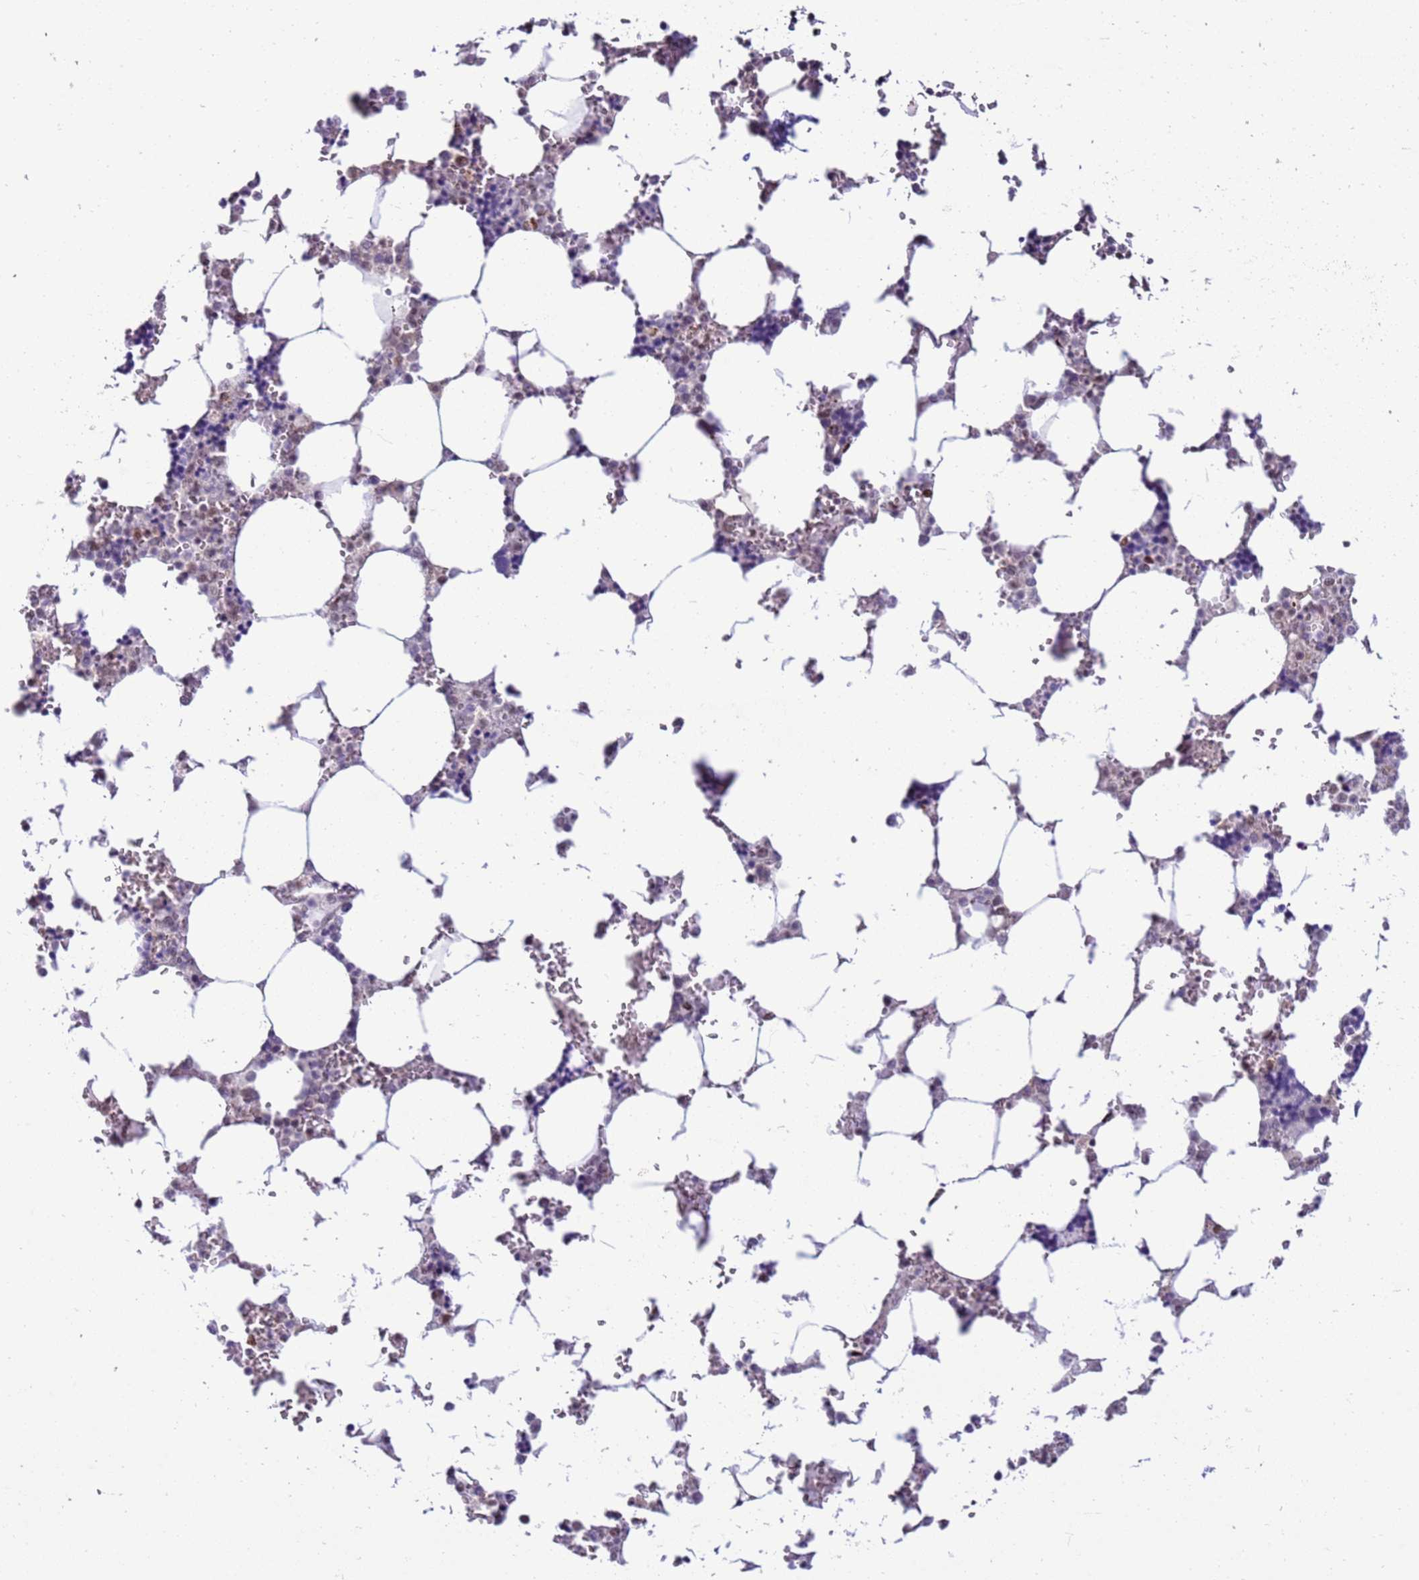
{"staining": {"intensity": "weak", "quantity": "<25%", "location": "nuclear"}, "tissue": "bone marrow", "cell_type": "Hematopoietic cells", "image_type": "normal", "snomed": [{"axis": "morphology", "description": "Normal tissue, NOS"}, {"axis": "topography", "description": "Bone marrow"}], "caption": "This micrograph is of normal bone marrow stained with immunohistochemistry to label a protein in brown with the nuclei are counter-stained blue. There is no staining in hematopoietic cells. The staining was performed using DAB to visualize the protein expression in brown, while the nuclei were stained in blue with hematoxylin (Magnification: 20x).", "gene": "PRPF6", "patient": {"sex": "male", "age": 64}}